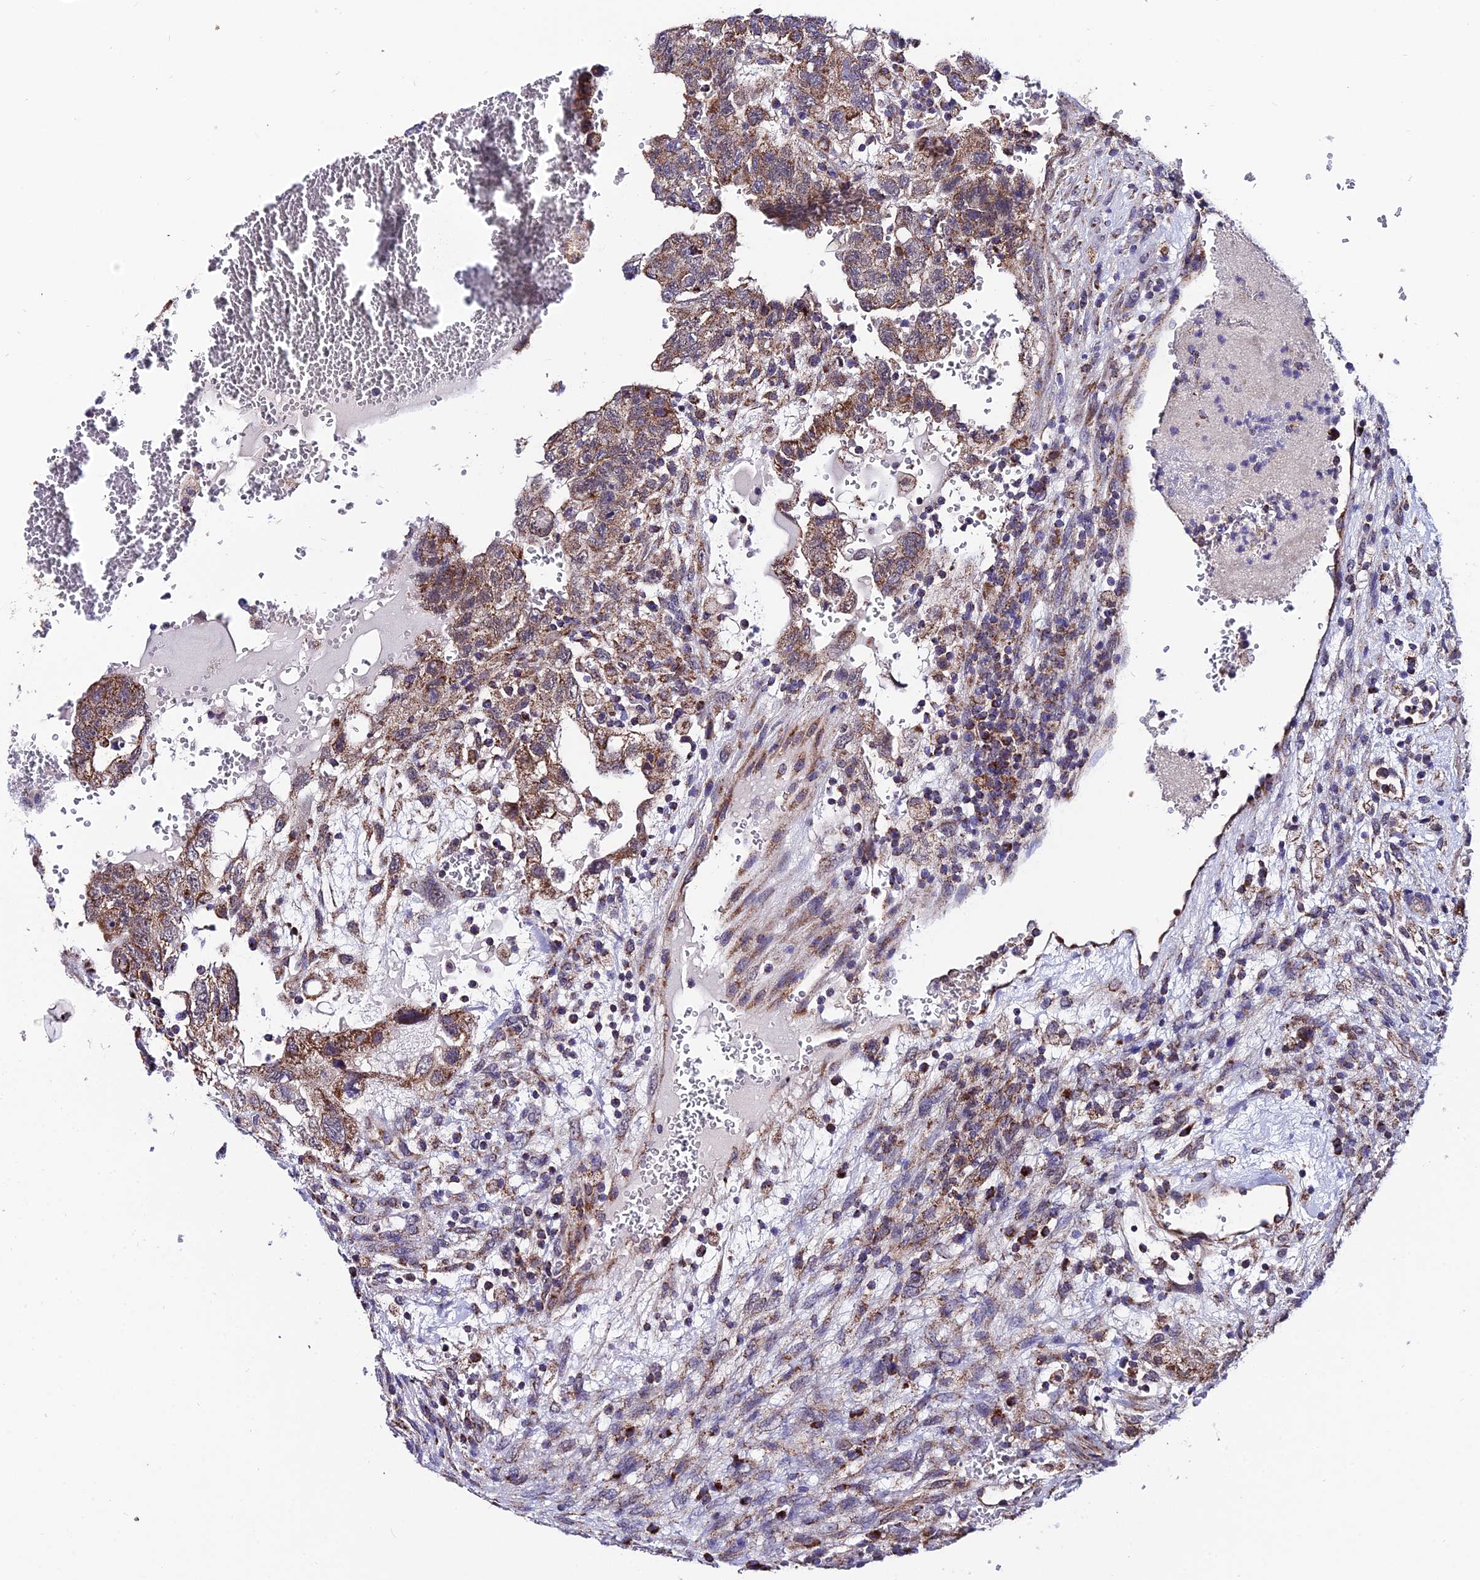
{"staining": {"intensity": "moderate", "quantity": ">75%", "location": "cytoplasmic/membranous"}, "tissue": "testis cancer", "cell_type": "Tumor cells", "image_type": "cancer", "snomed": [{"axis": "morphology", "description": "Carcinoma, Embryonal, NOS"}, {"axis": "topography", "description": "Testis"}], "caption": "There is medium levels of moderate cytoplasmic/membranous expression in tumor cells of testis cancer, as demonstrated by immunohistochemical staining (brown color).", "gene": "PSMD2", "patient": {"sex": "male", "age": 36}}